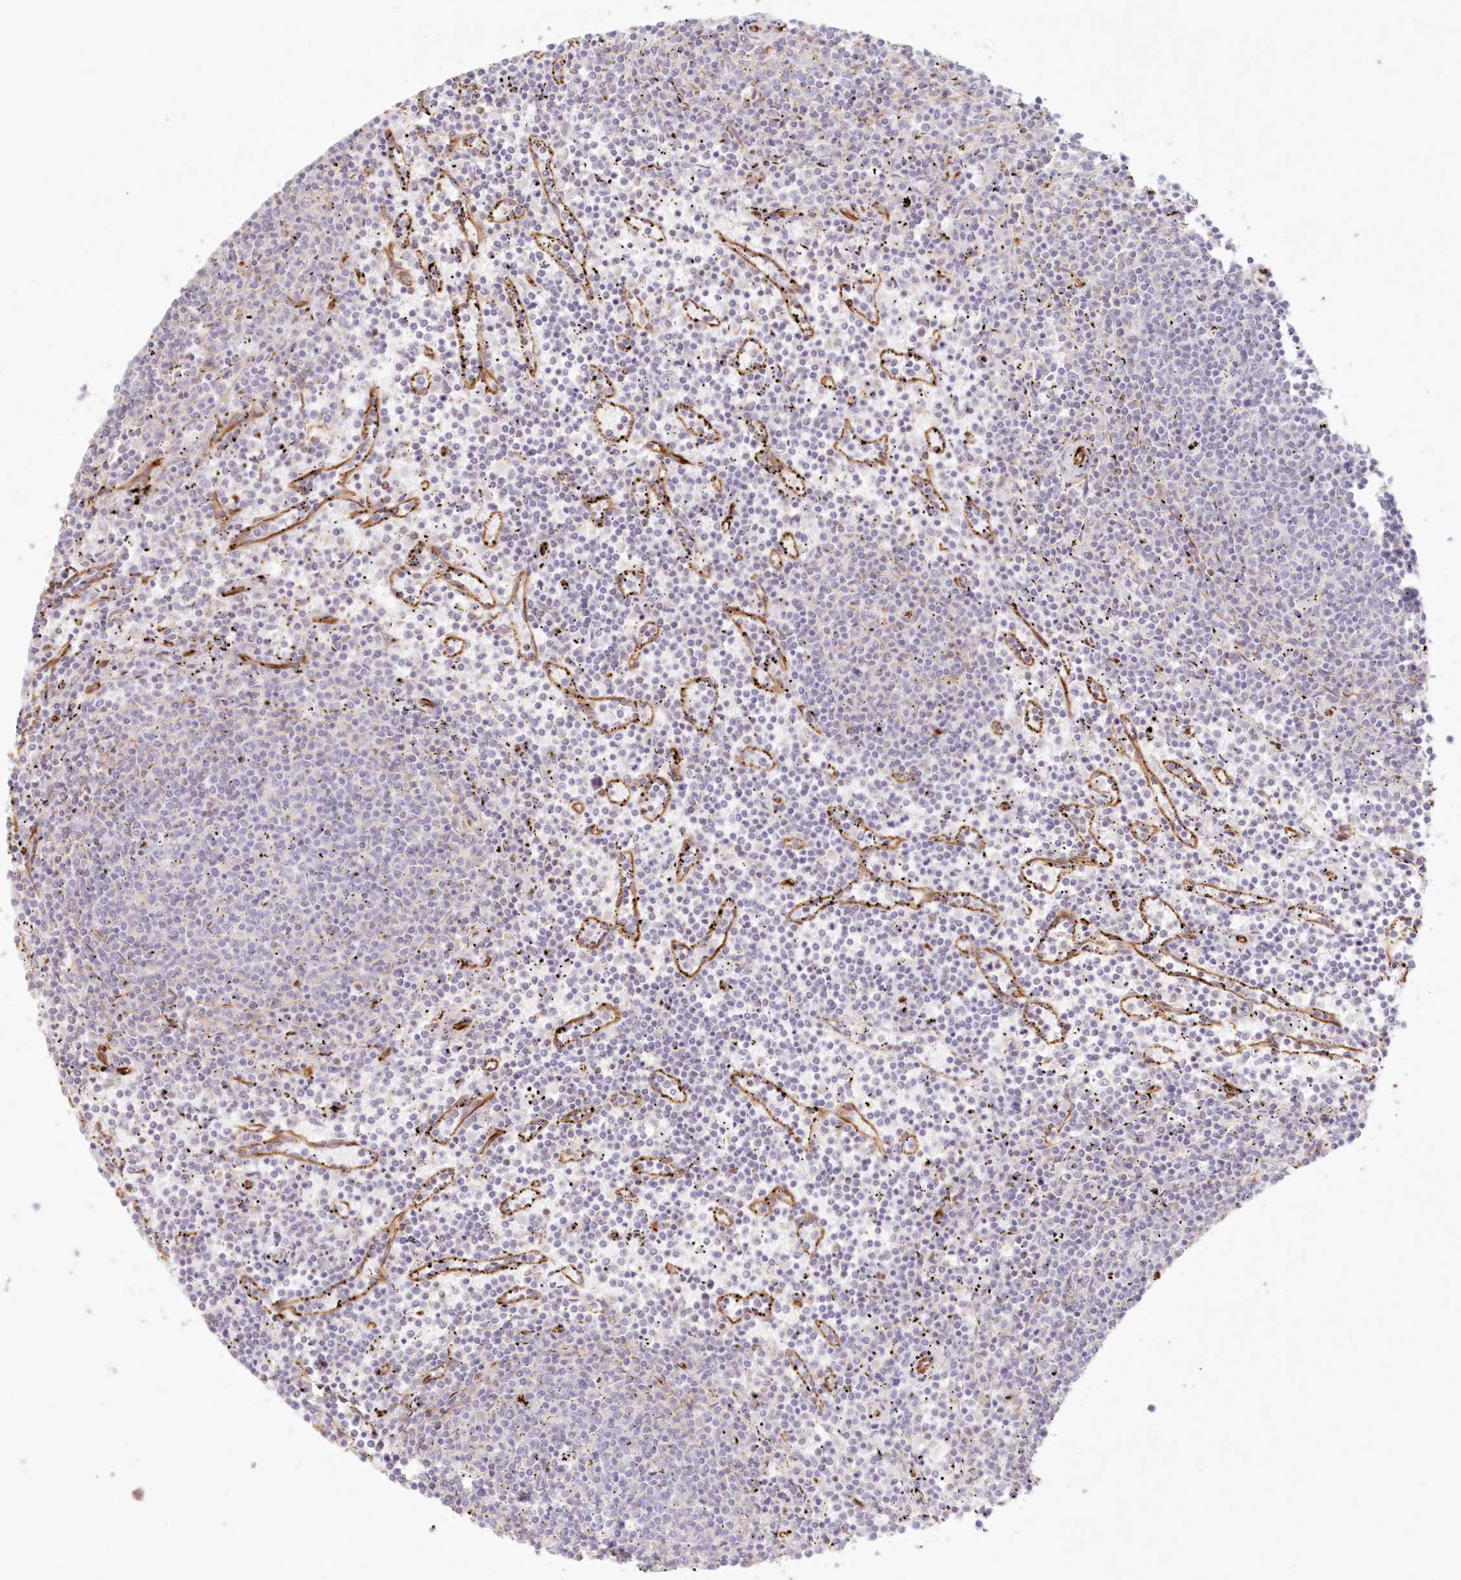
{"staining": {"intensity": "negative", "quantity": "none", "location": "none"}, "tissue": "lymphoma", "cell_type": "Tumor cells", "image_type": "cancer", "snomed": [{"axis": "morphology", "description": "Malignant lymphoma, non-Hodgkin's type, Low grade"}, {"axis": "topography", "description": "Spleen"}], "caption": "Low-grade malignant lymphoma, non-Hodgkin's type was stained to show a protein in brown. There is no significant staining in tumor cells. The staining was performed using DAB (3,3'-diaminobenzidine) to visualize the protein expression in brown, while the nuclei were stained in blue with hematoxylin (Magnification: 20x).", "gene": "DMRTB1", "patient": {"sex": "female", "age": 50}}